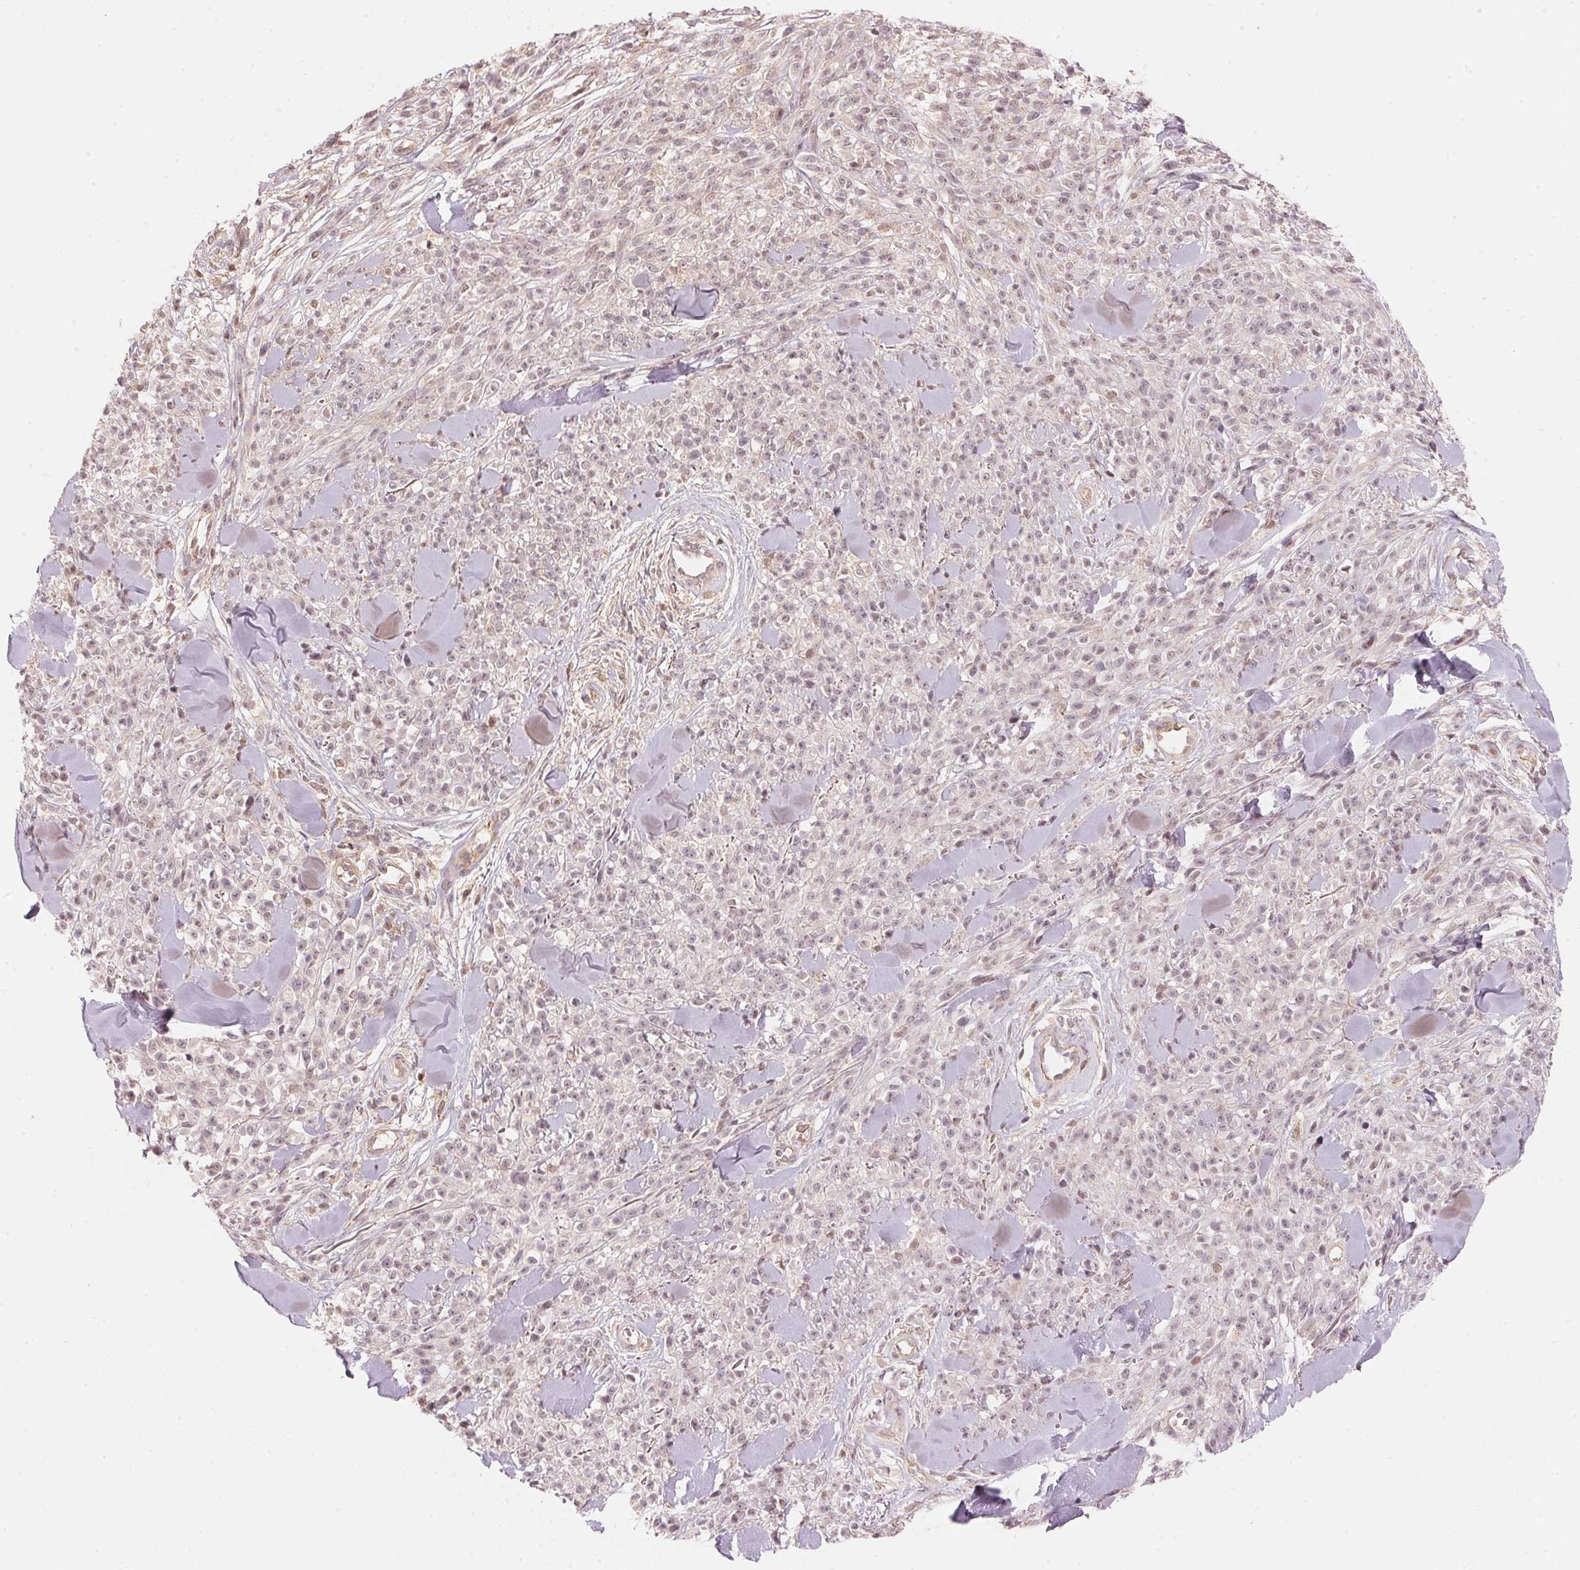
{"staining": {"intensity": "negative", "quantity": "none", "location": "none"}, "tissue": "melanoma", "cell_type": "Tumor cells", "image_type": "cancer", "snomed": [{"axis": "morphology", "description": "Malignant melanoma, NOS"}, {"axis": "topography", "description": "Skin"}, {"axis": "topography", "description": "Skin of trunk"}], "caption": "Tumor cells show no significant protein positivity in malignant melanoma. Nuclei are stained in blue.", "gene": "PRKN", "patient": {"sex": "male", "age": 74}}